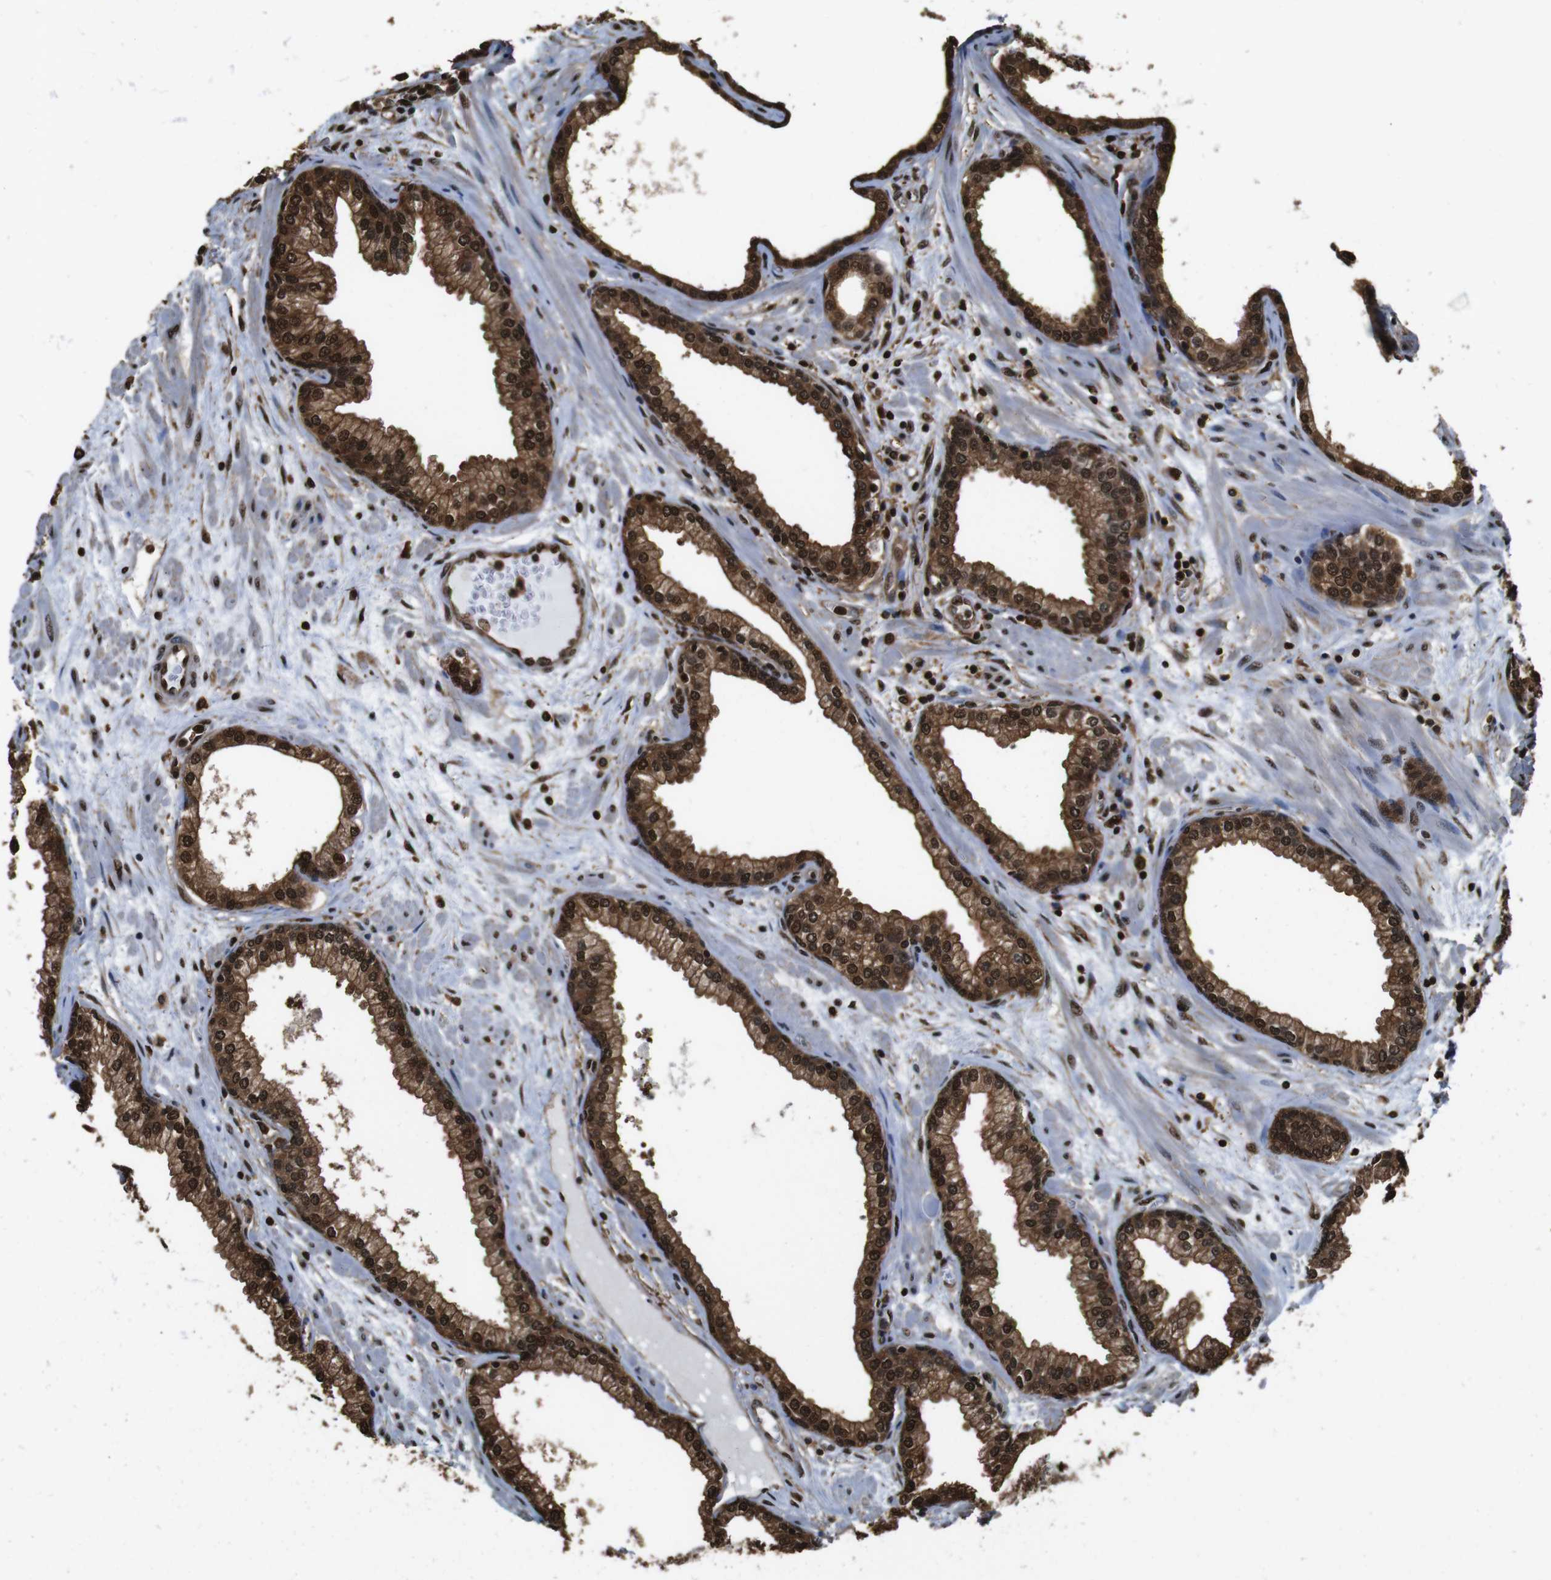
{"staining": {"intensity": "strong", "quantity": ">75%", "location": "cytoplasmic/membranous,nuclear"}, "tissue": "prostate", "cell_type": "Glandular cells", "image_type": "normal", "snomed": [{"axis": "morphology", "description": "Normal tissue, NOS"}, {"axis": "morphology", "description": "Urothelial carcinoma, Low grade"}, {"axis": "topography", "description": "Urinary bladder"}, {"axis": "topography", "description": "Prostate"}], "caption": "This photomicrograph demonstrates immunohistochemistry staining of normal human prostate, with high strong cytoplasmic/membranous,nuclear expression in approximately >75% of glandular cells.", "gene": "VCP", "patient": {"sex": "male", "age": 60}}